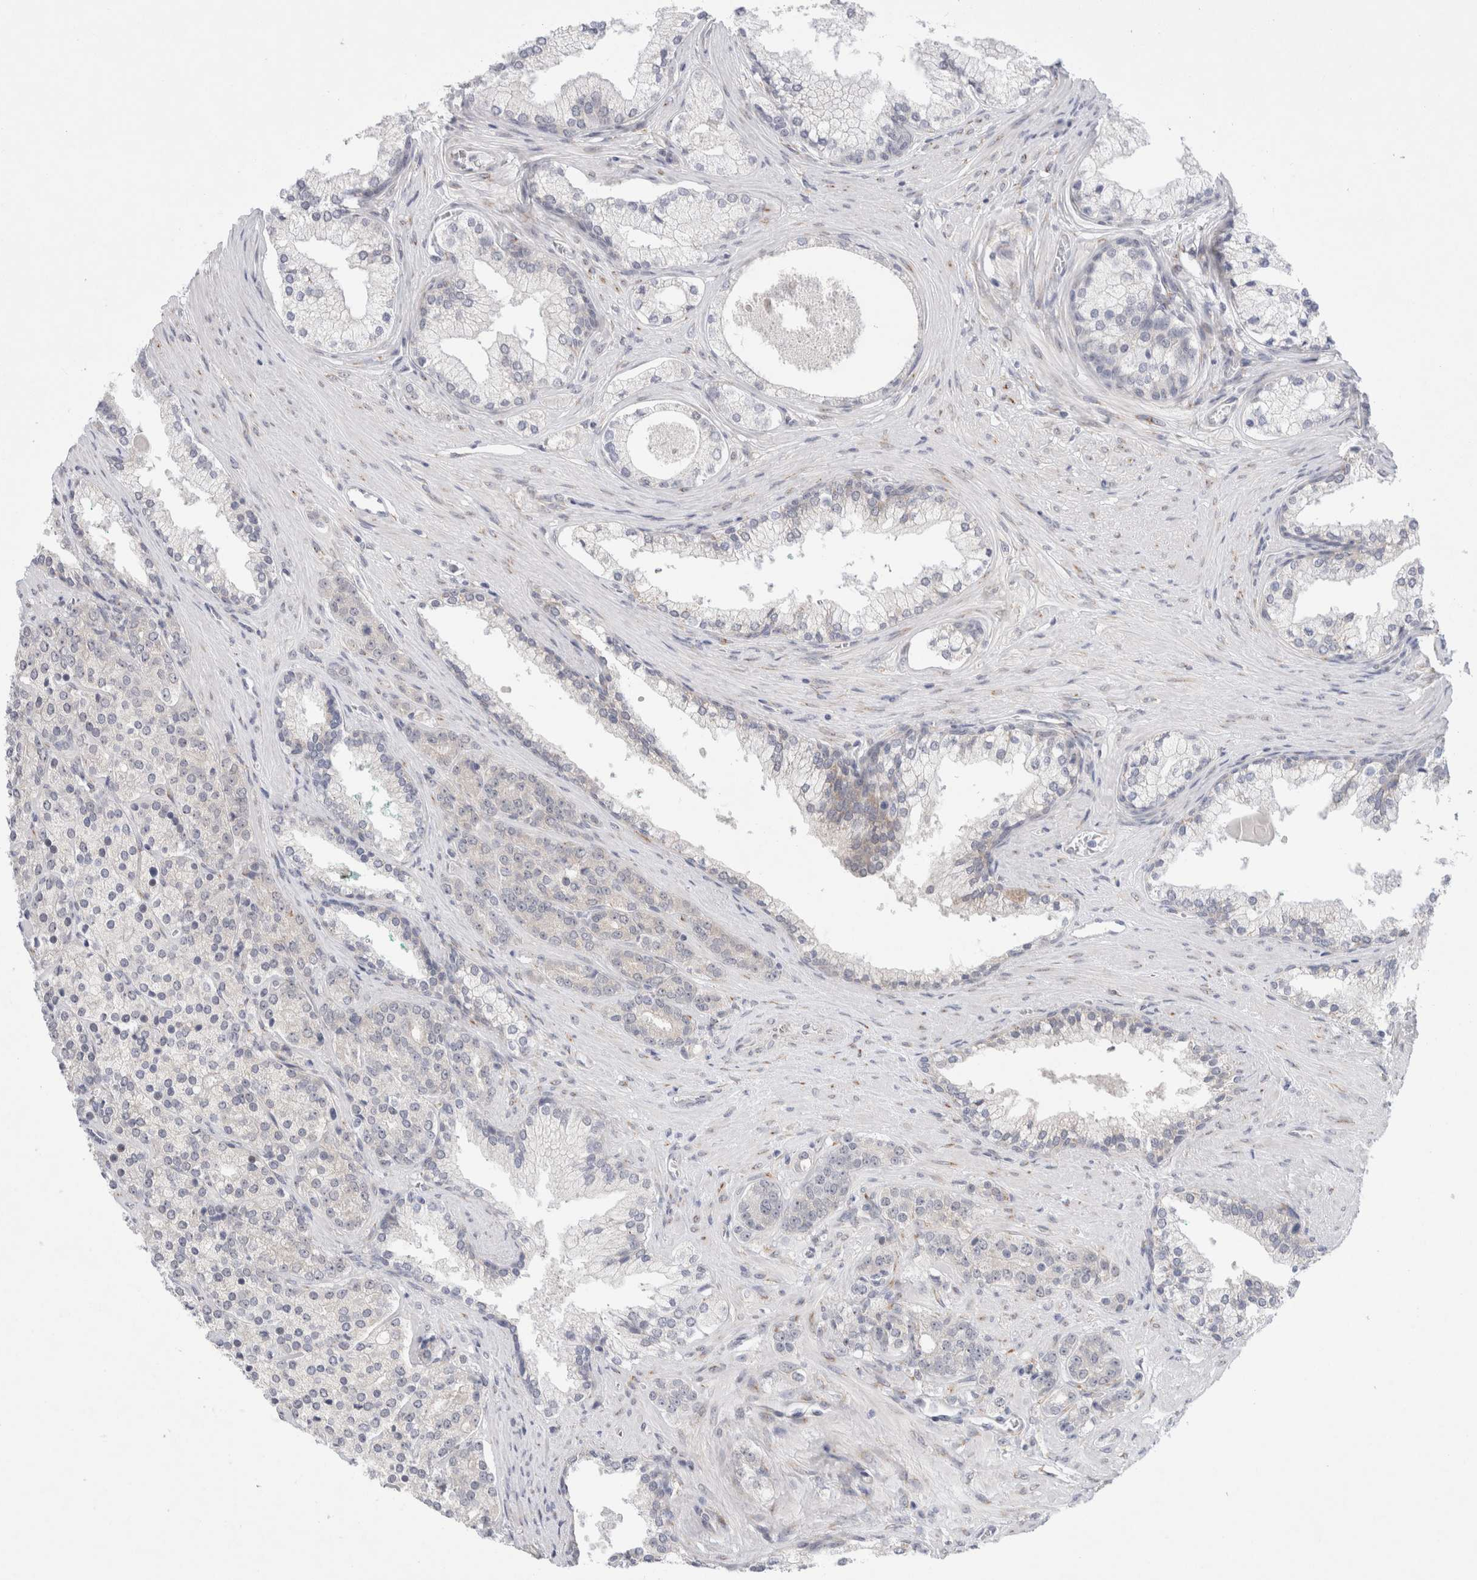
{"staining": {"intensity": "negative", "quantity": "none", "location": "none"}, "tissue": "prostate cancer", "cell_type": "Tumor cells", "image_type": "cancer", "snomed": [{"axis": "morphology", "description": "Adenocarcinoma, High grade"}, {"axis": "topography", "description": "Prostate"}], "caption": "DAB immunohistochemical staining of adenocarcinoma (high-grade) (prostate) displays no significant expression in tumor cells. The staining was performed using DAB (3,3'-diaminobenzidine) to visualize the protein expression in brown, while the nuclei were stained in blue with hematoxylin (Magnification: 20x).", "gene": "TRMT1L", "patient": {"sex": "male", "age": 71}}